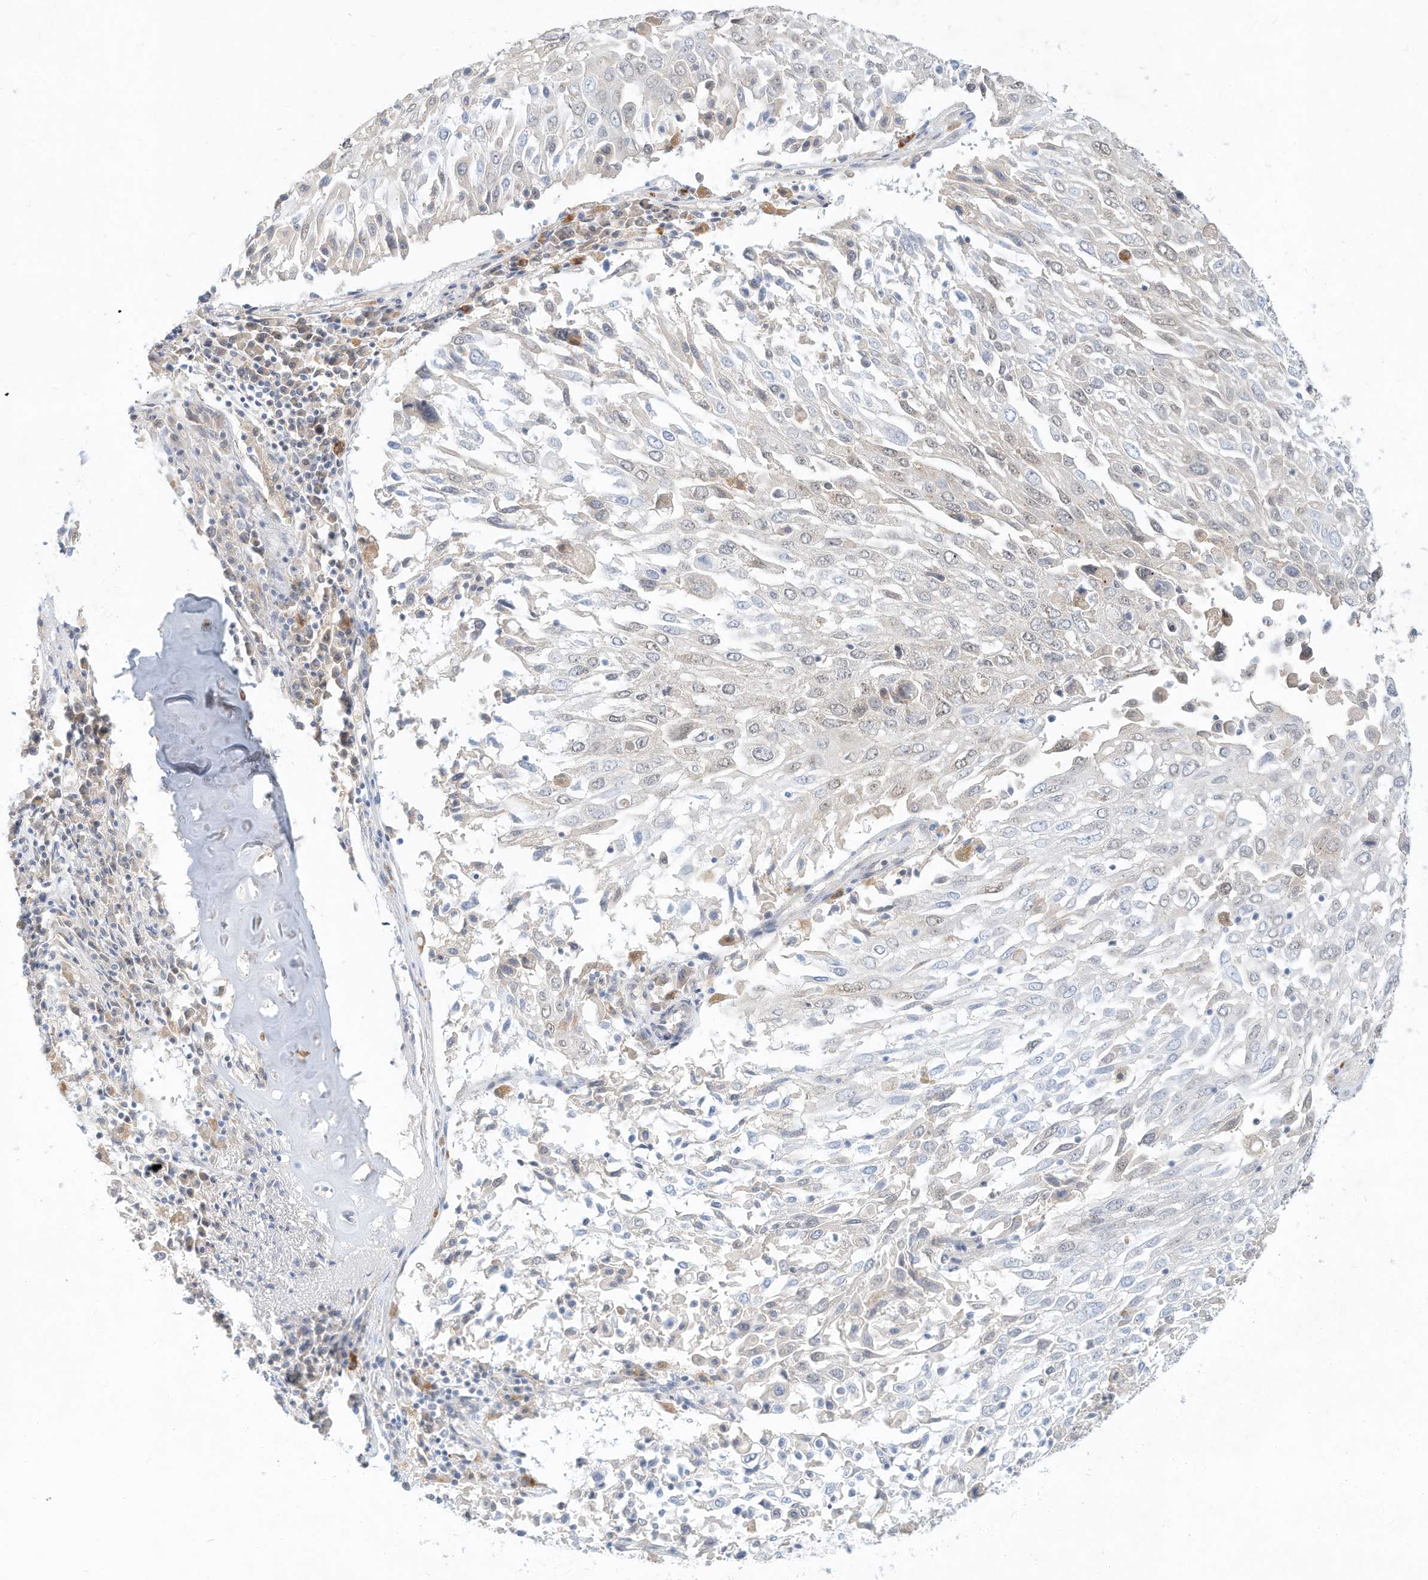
{"staining": {"intensity": "negative", "quantity": "none", "location": "none"}, "tissue": "lung cancer", "cell_type": "Tumor cells", "image_type": "cancer", "snomed": [{"axis": "morphology", "description": "Squamous cell carcinoma, NOS"}, {"axis": "topography", "description": "Lung"}], "caption": "Immunohistochemistry micrograph of human lung cancer (squamous cell carcinoma) stained for a protein (brown), which exhibits no staining in tumor cells. (DAB (3,3'-diaminobenzidine) IHC, high magnification).", "gene": "PAK6", "patient": {"sex": "male", "age": 65}}